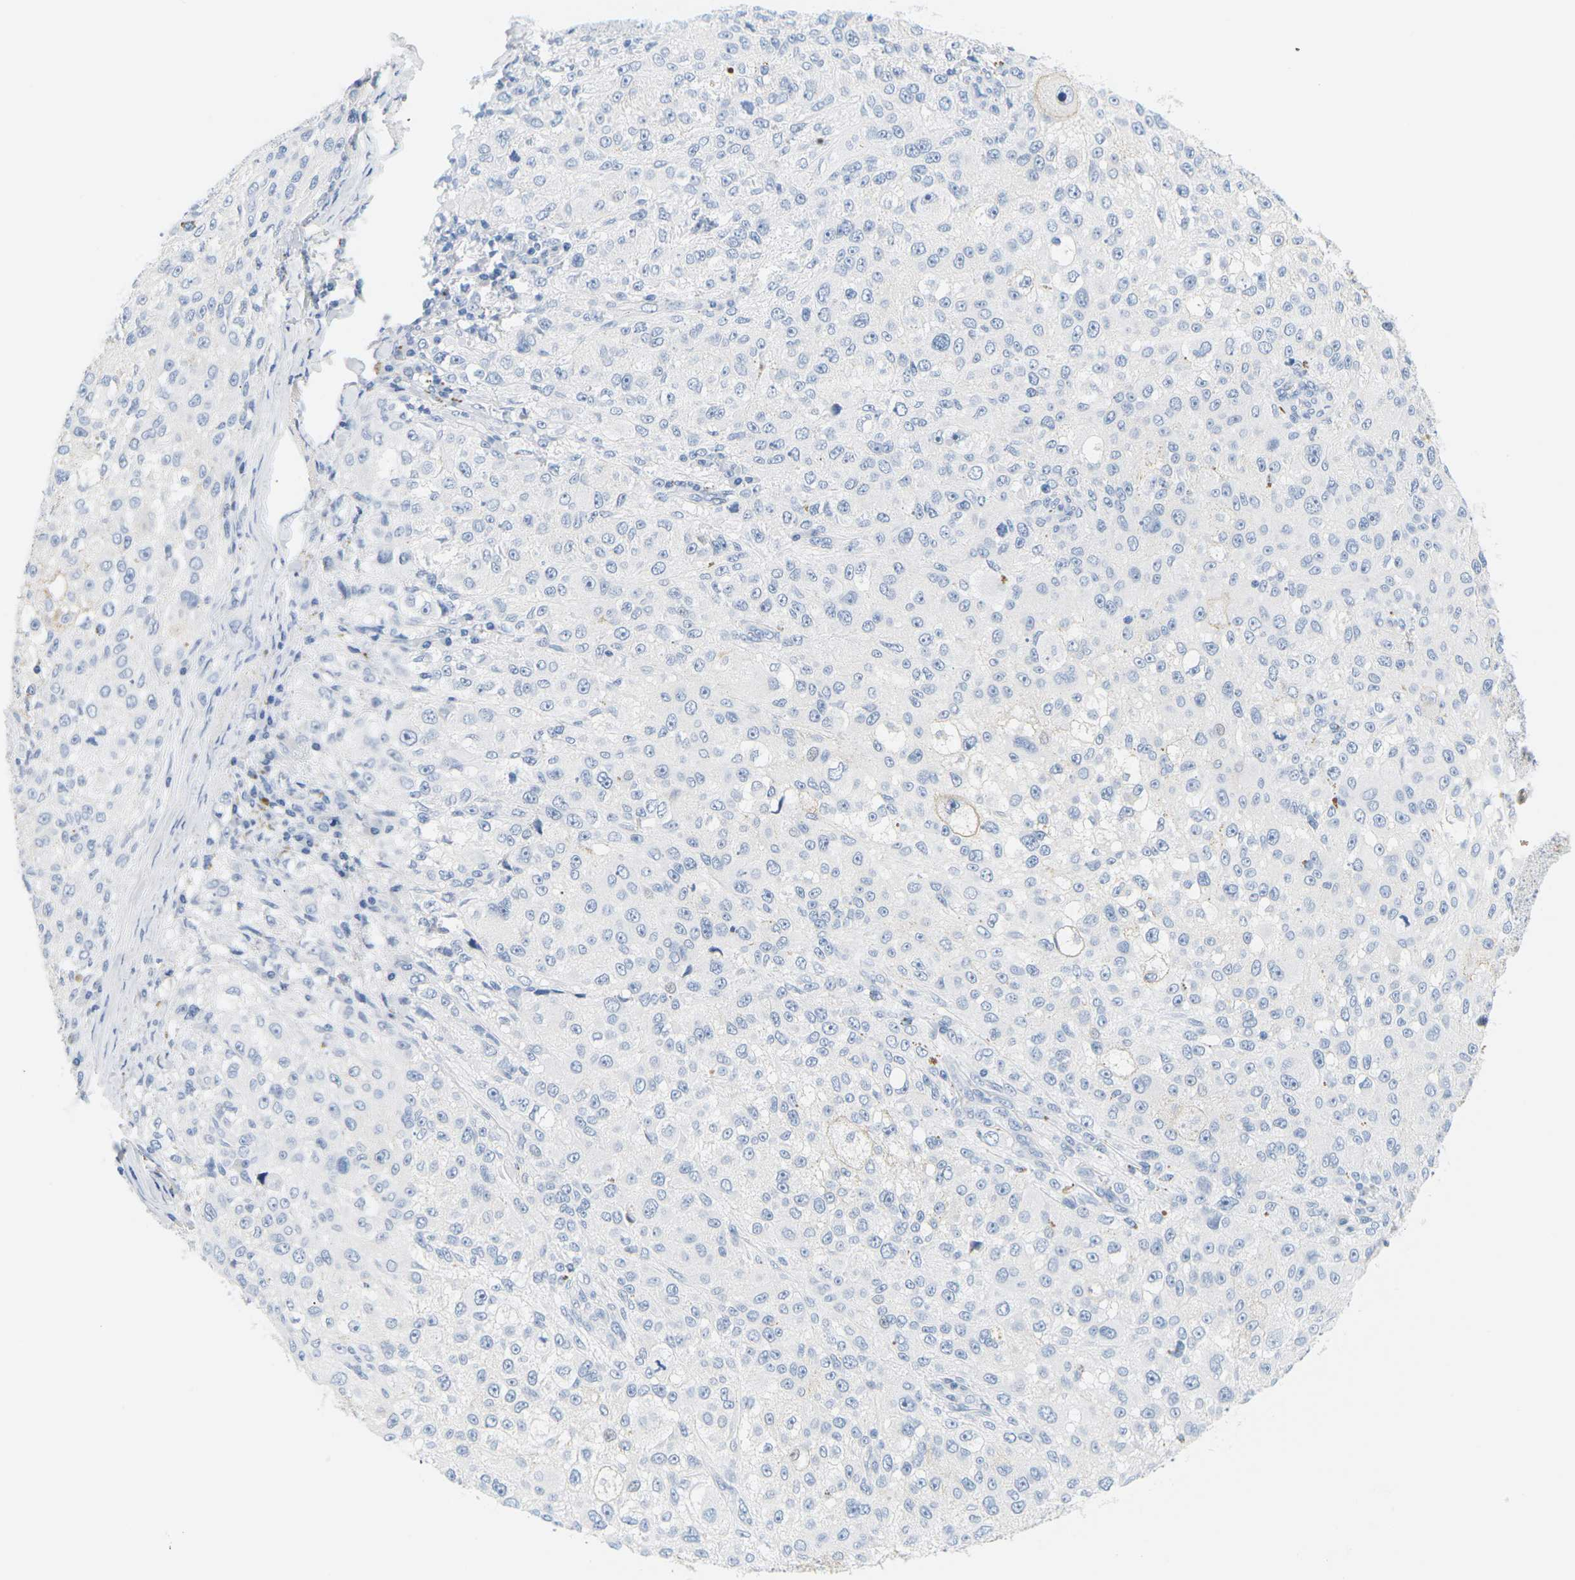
{"staining": {"intensity": "negative", "quantity": "none", "location": "none"}, "tissue": "melanoma", "cell_type": "Tumor cells", "image_type": "cancer", "snomed": [{"axis": "morphology", "description": "Necrosis, NOS"}, {"axis": "morphology", "description": "Malignant melanoma, NOS"}, {"axis": "topography", "description": "Skin"}], "caption": "DAB (3,3'-diaminobenzidine) immunohistochemical staining of malignant melanoma shows no significant staining in tumor cells. (DAB (3,3'-diaminobenzidine) IHC with hematoxylin counter stain).", "gene": "APOB", "patient": {"sex": "female", "age": 87}}